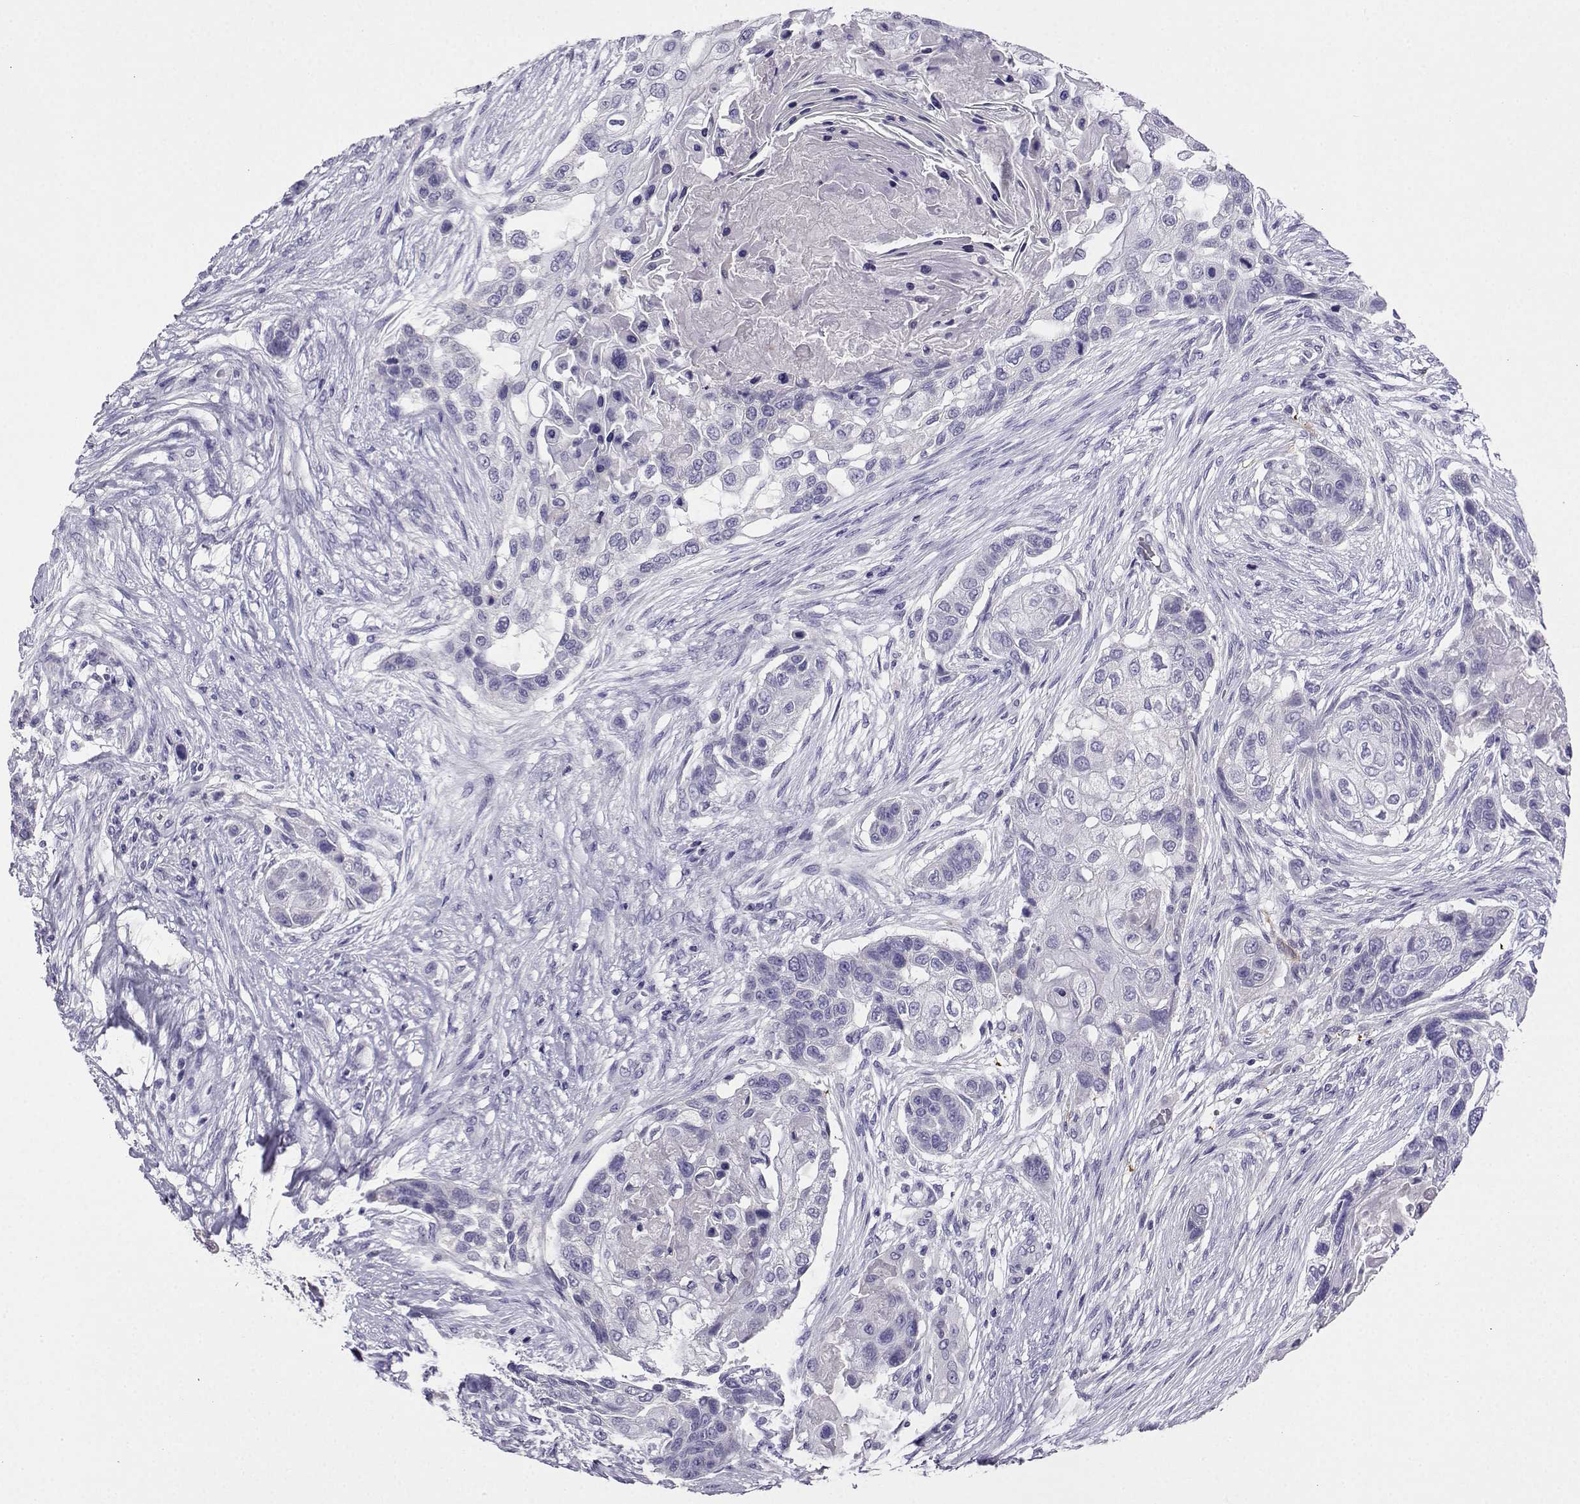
{"staining": {"intensity": "negative", "quantity": "none", "location": "none"}, "tissue": "lung cancer", "cell_type": "Tumor cells", "image_type": "cancer", "snomed": [{"axis": "morphology", "description": "Squamous cell carcinoma, NOS"}, {"axis": "topography", "description": "Lung"}], "caption": "Lung squamous cell carcinoma stained for a protein using immunohistochemistry exhibits no staining tumor cells.", "gene": "LINGO1", "patient": {"sex": "male", "age": 69}}